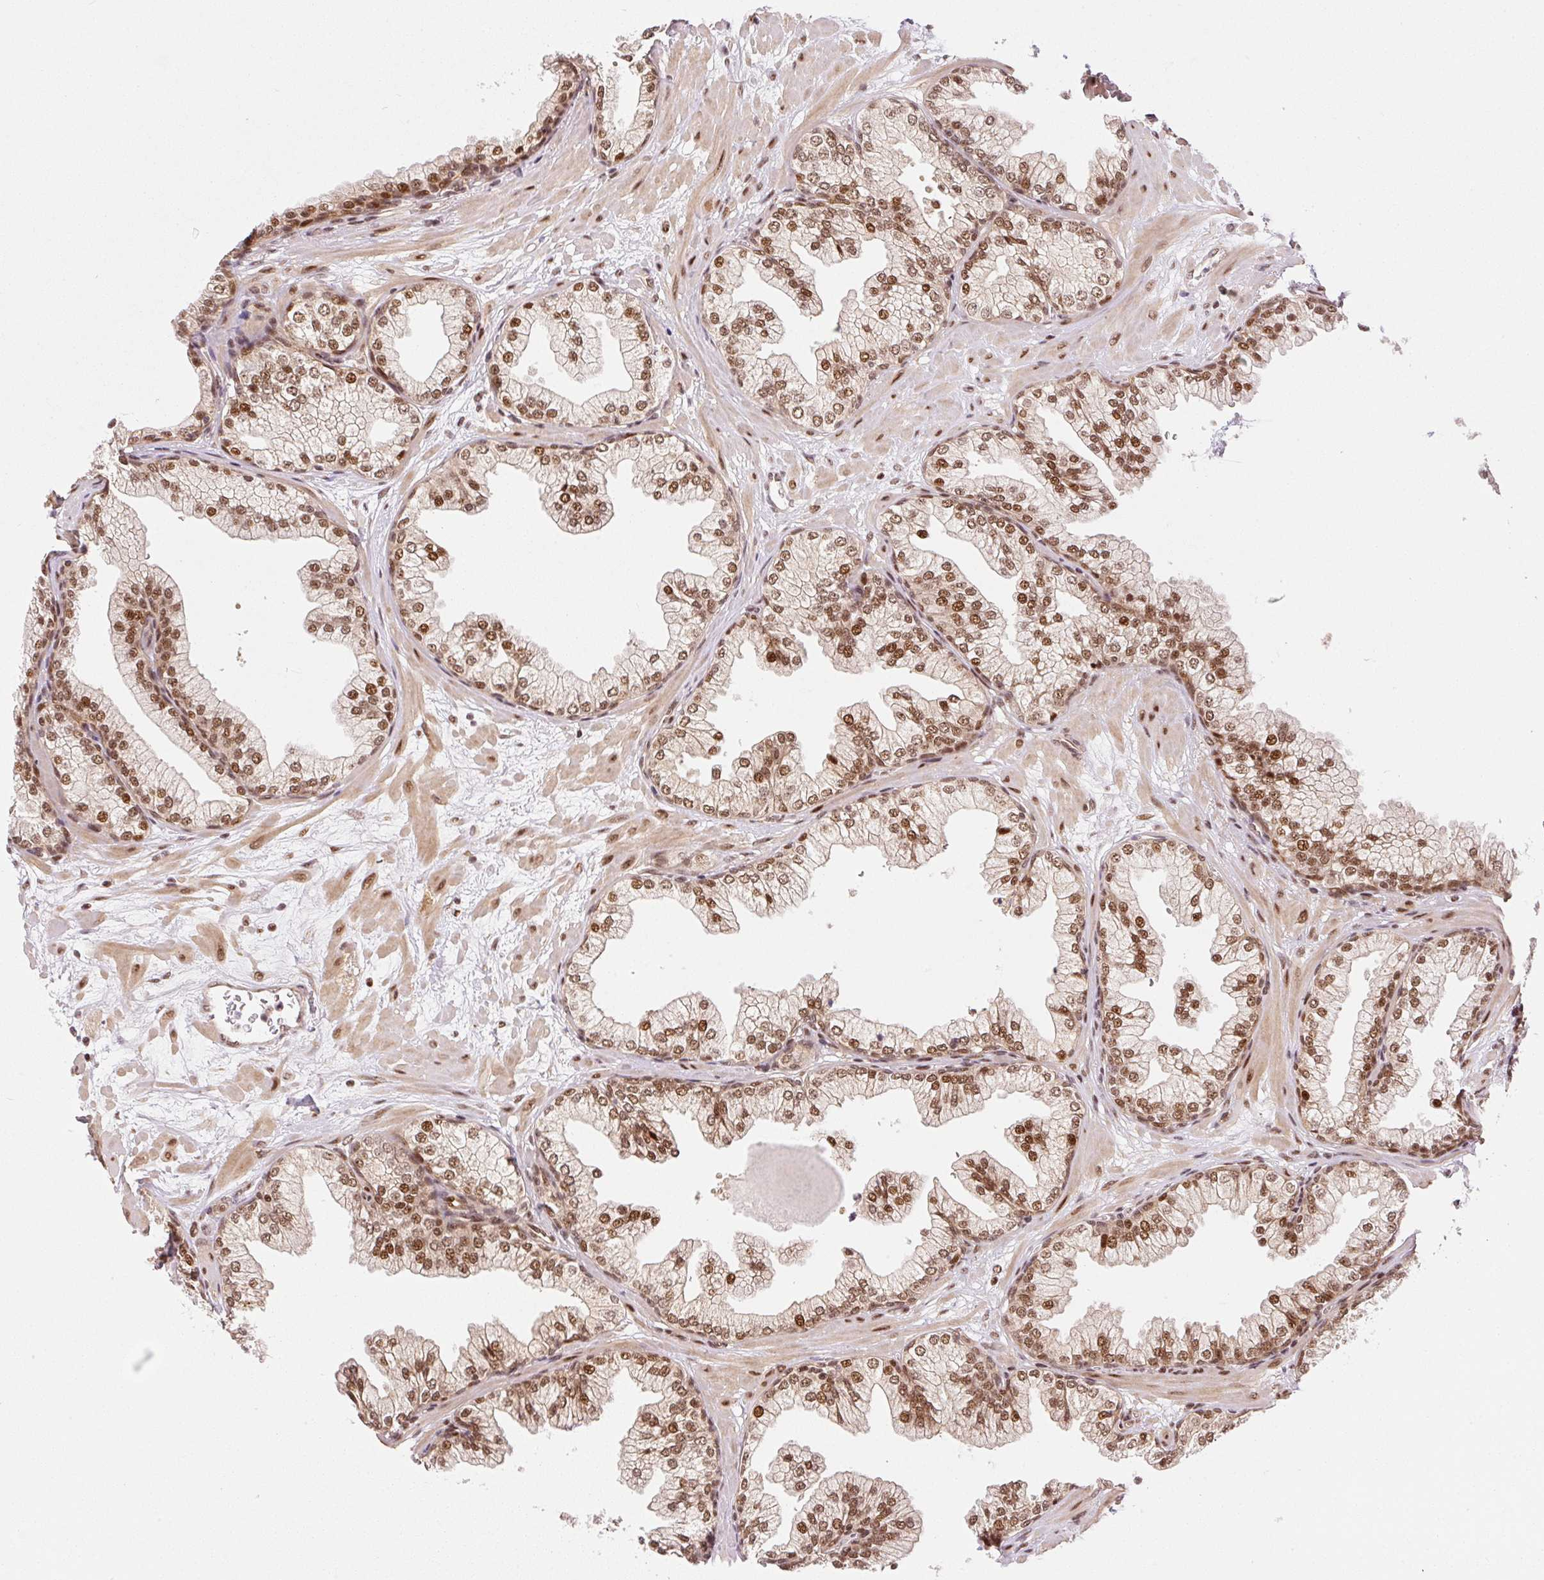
{"staining": {"intensity": "moderate", "quantity": ">75%", "location": "nuclear"}, "tissue": "prostate", "cell_type": "Glandular cells", "image_type": "normal", "snomed": [{"axis": "morphology", "description": "Normal tissue, NOS"}, {"axis": "topography", "description": "Prostate"}, {"axis": "topography", "description": "Peripheral nerve tissue"}], "caption": "Normal prostate exhibits moderate nuclear positivity in about >75% of glandular cells, visualized by immunohistochemistry.", "gene": "INTS8", "patient": {"sex": "male", "age": 61}}